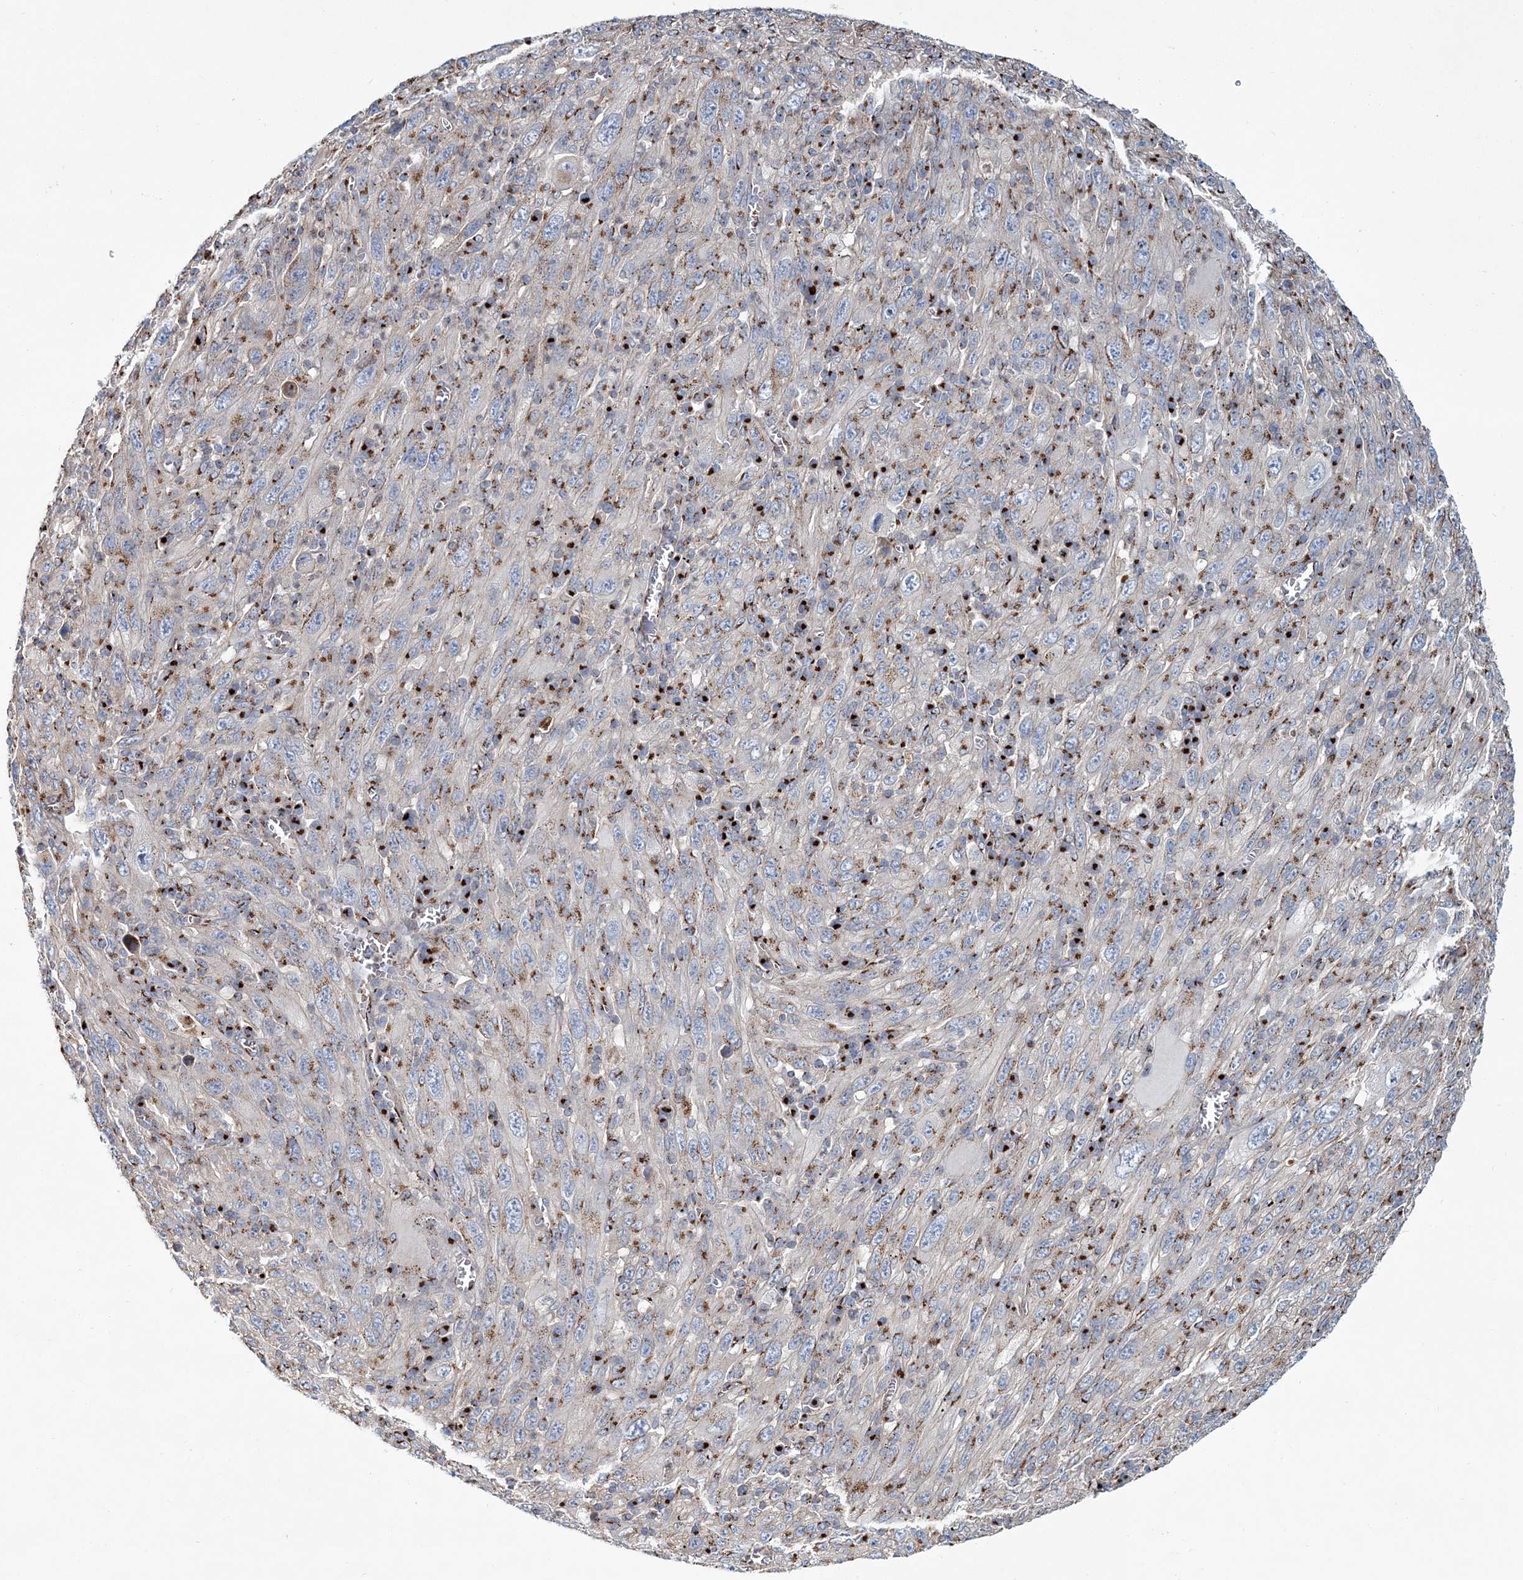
{"staining": {"intensity": "moderate", "quantity": ">75%", "location": "cytoplasmic/membranous"}, "tissue": "melanoma", "cell_type": "Tumor cells", "image_type": "cancer", "snomed": [{"axis": "morphology", "description": "Malignant melanoma, Metastatic site"}, {"axis": "topography", "description": "Skin"}], "caption": "Tumor cells display medium levels of moderate cytoplasmic/membranous staining in about >75% of cells in human malignant melanoma (metastatic site).", "gene": "MAN1A2", "patient": {"sex": "female", "age": 56}}